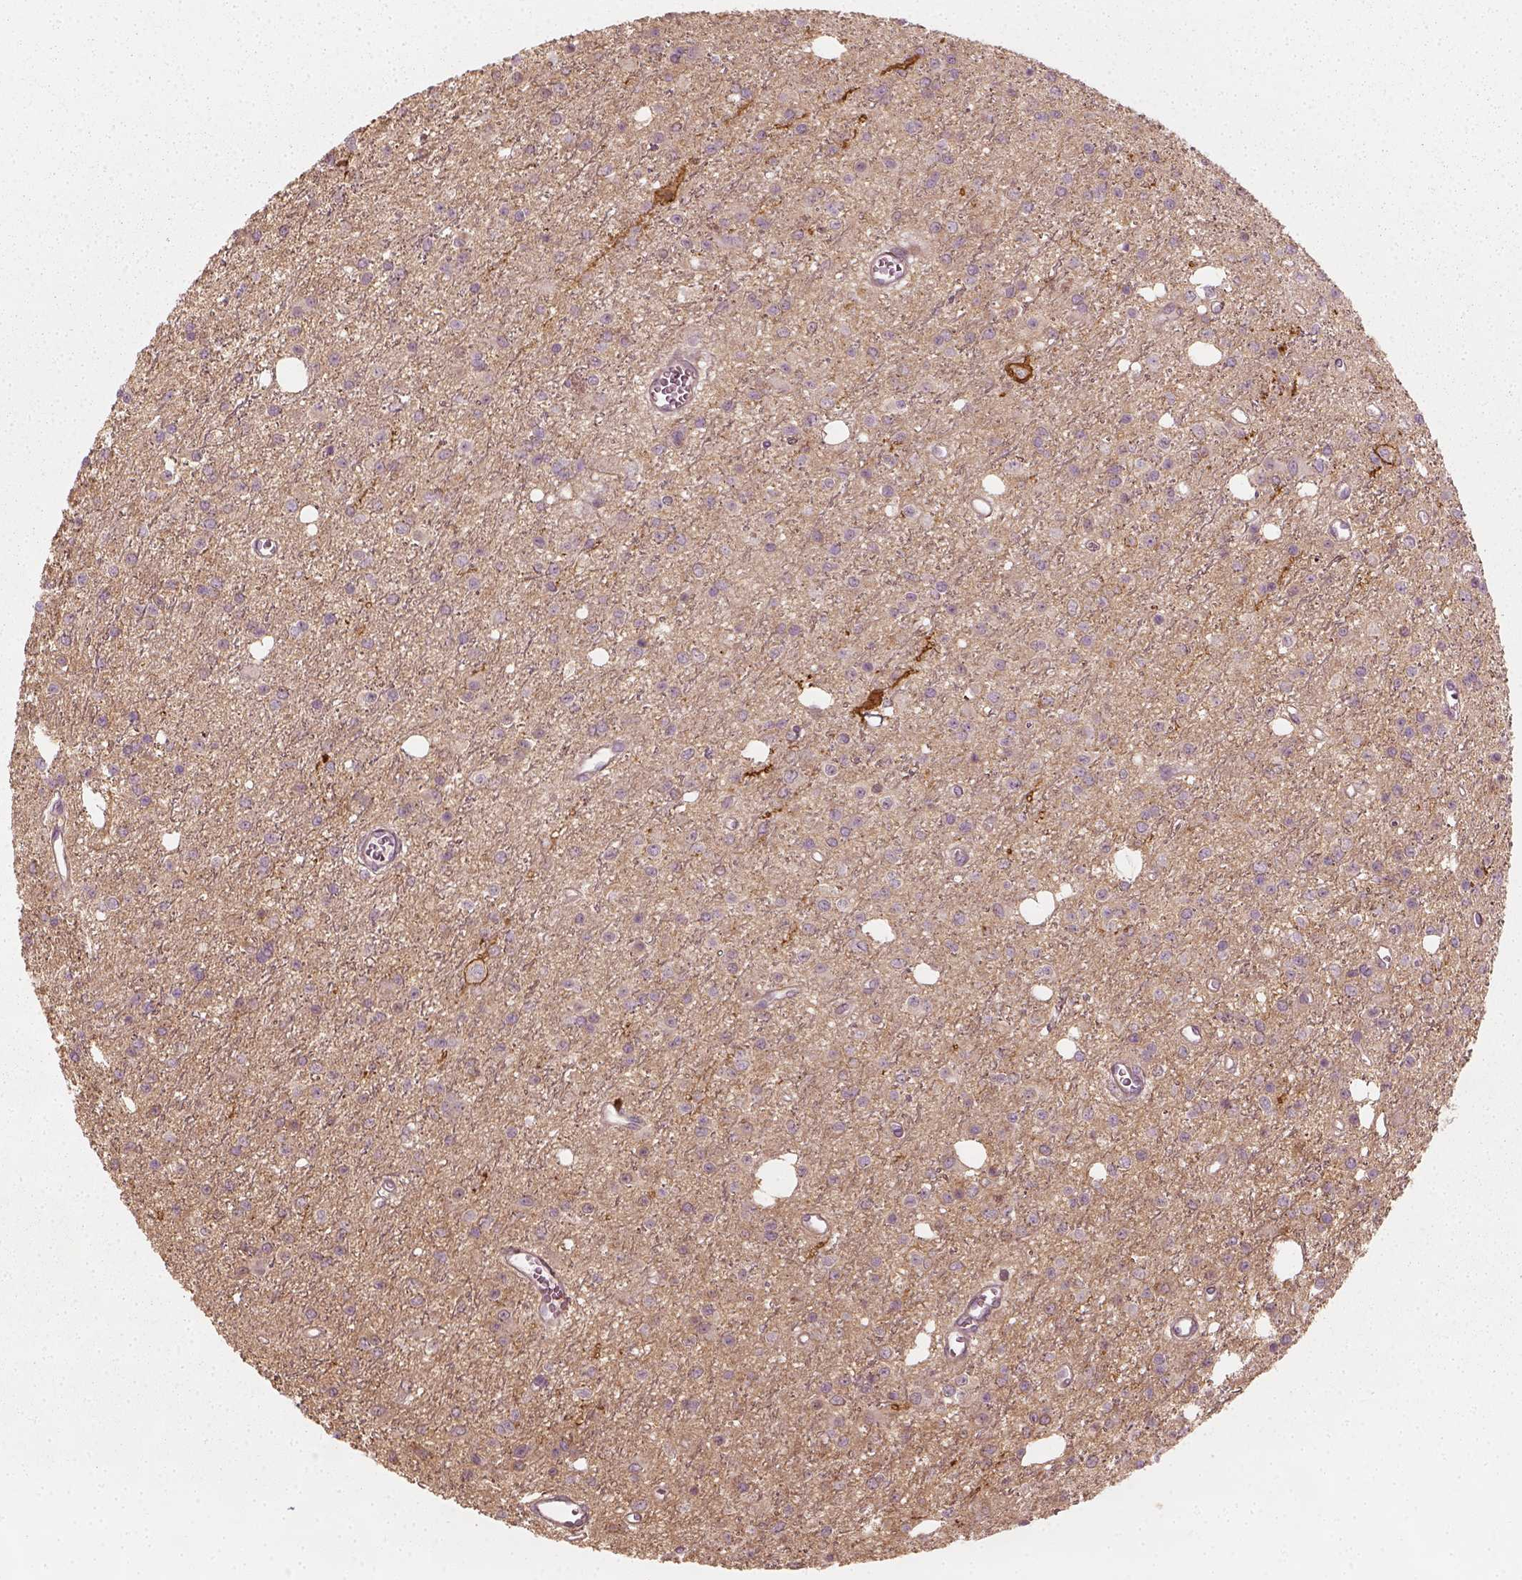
{"staining": {"intensity": "negative", "quantity": "none", "location": "none"}, "tissue": "glioma", "cell_type": "Tumor cells", "image_type": "cancer", "snomed": [{"axis": "morphology", "description": "Glioma, malignant, Low grade"}, {"axis": "topography", "description": "Brain"}], "caption": "A photomicrograph of human glioma is negative for staining in tumor cells.", "gene": "NPTN", "patient": {"sex": "female", "age": 45}}